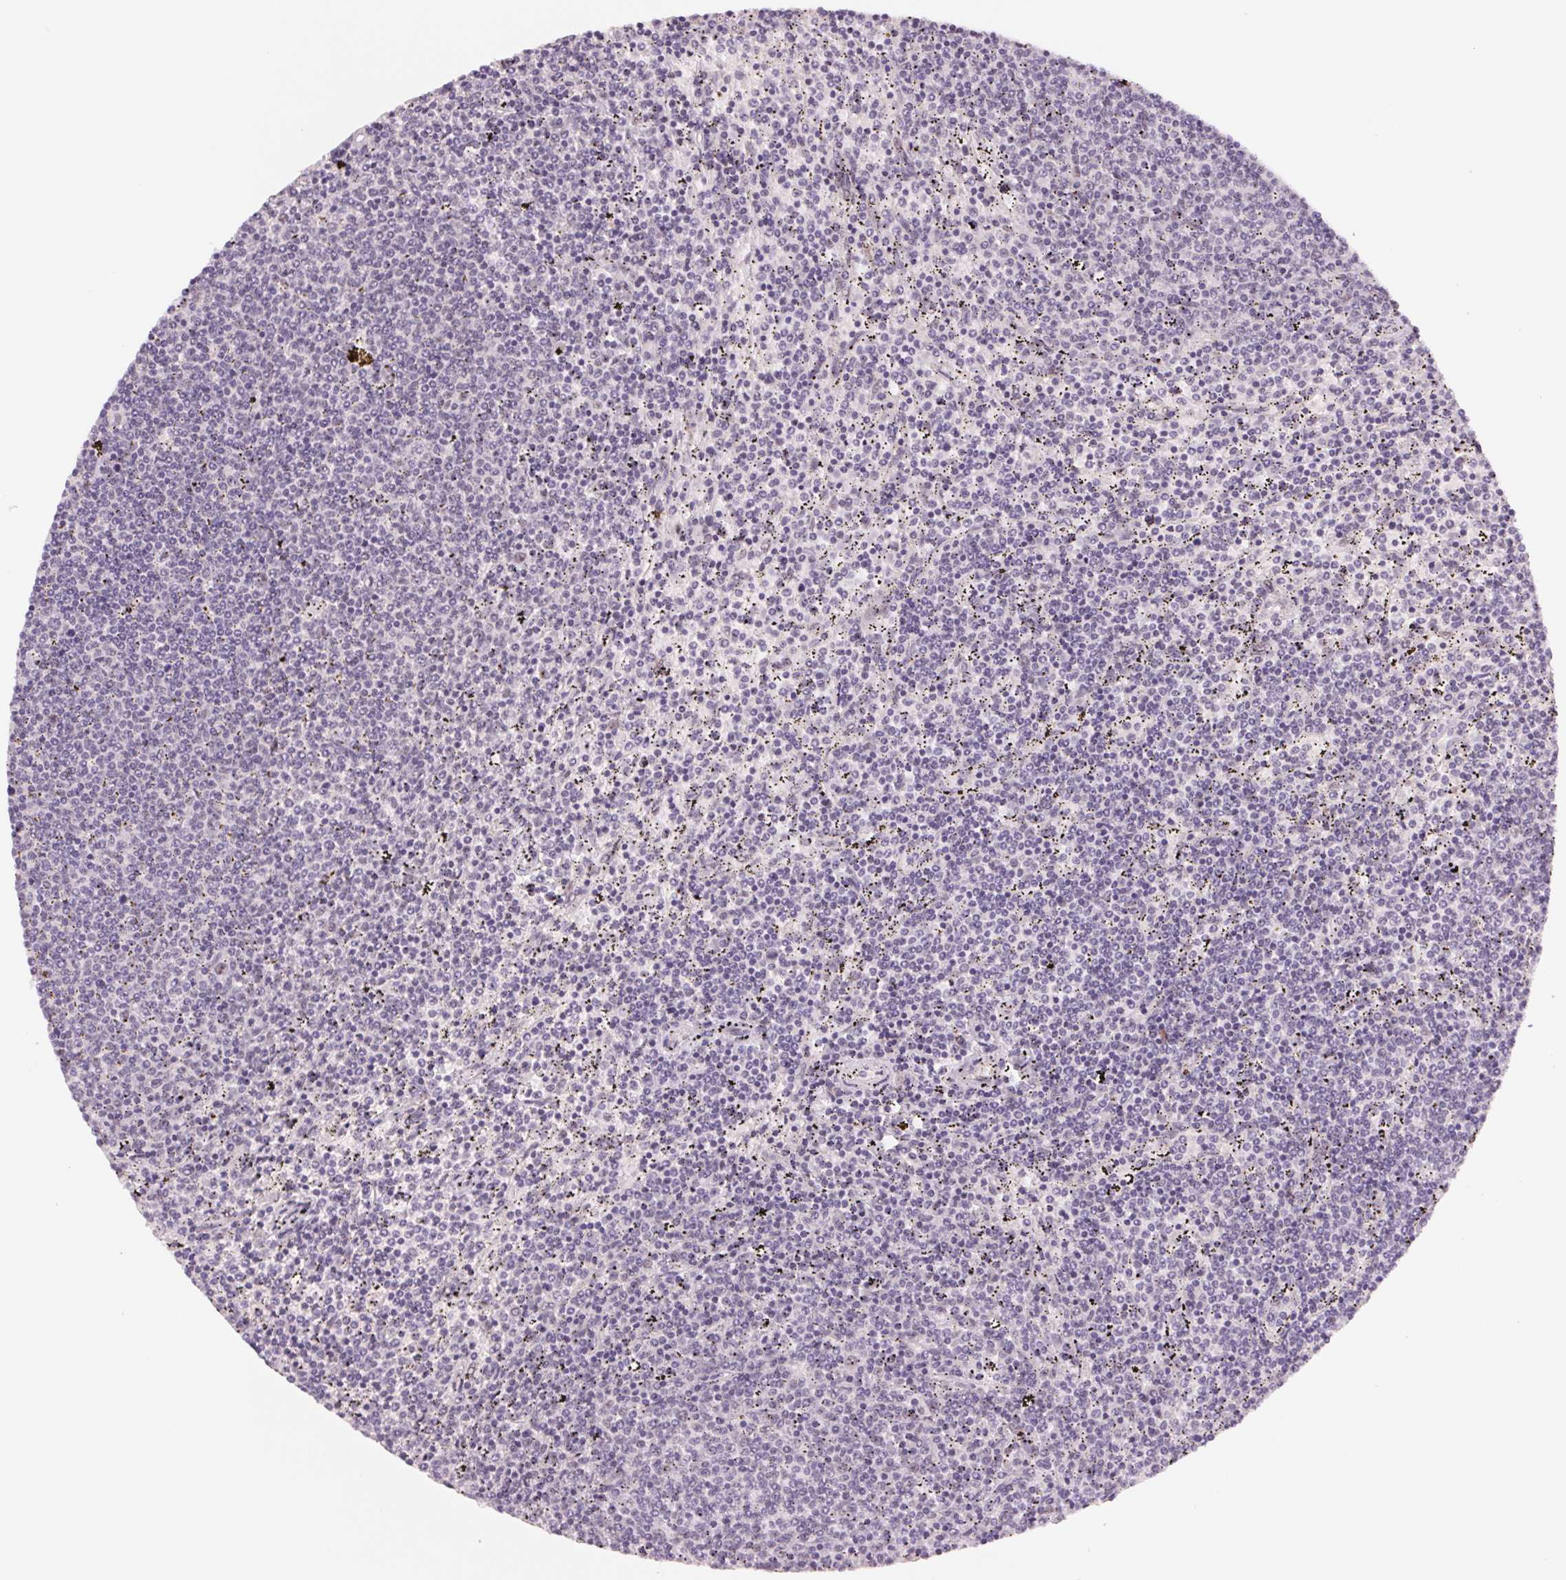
{"staining": {"intensity": "negative", "quantity": "none", "location": "none"}, "tissue": "lymphoma", "cell_type": "Tumor cells", "image_type": "cancer", "snomed": [{"axis": "morphology", "description": "Malignant lymphoma, non-Hodgkin's type, Low grade"}, {"axis": "topography", "description": "Spleen"}], "caption": "Lymphoma was stained to show a protein in brown. There is no significant positivity in tumor cells. The staining is performed using DAB (3,3'-diaminobenzidine) brown chromogen with nuclei counter-stained in using hematoxylin.", "gene": "ZC3H14", "patient": {"sex": "female", "age": 50}}